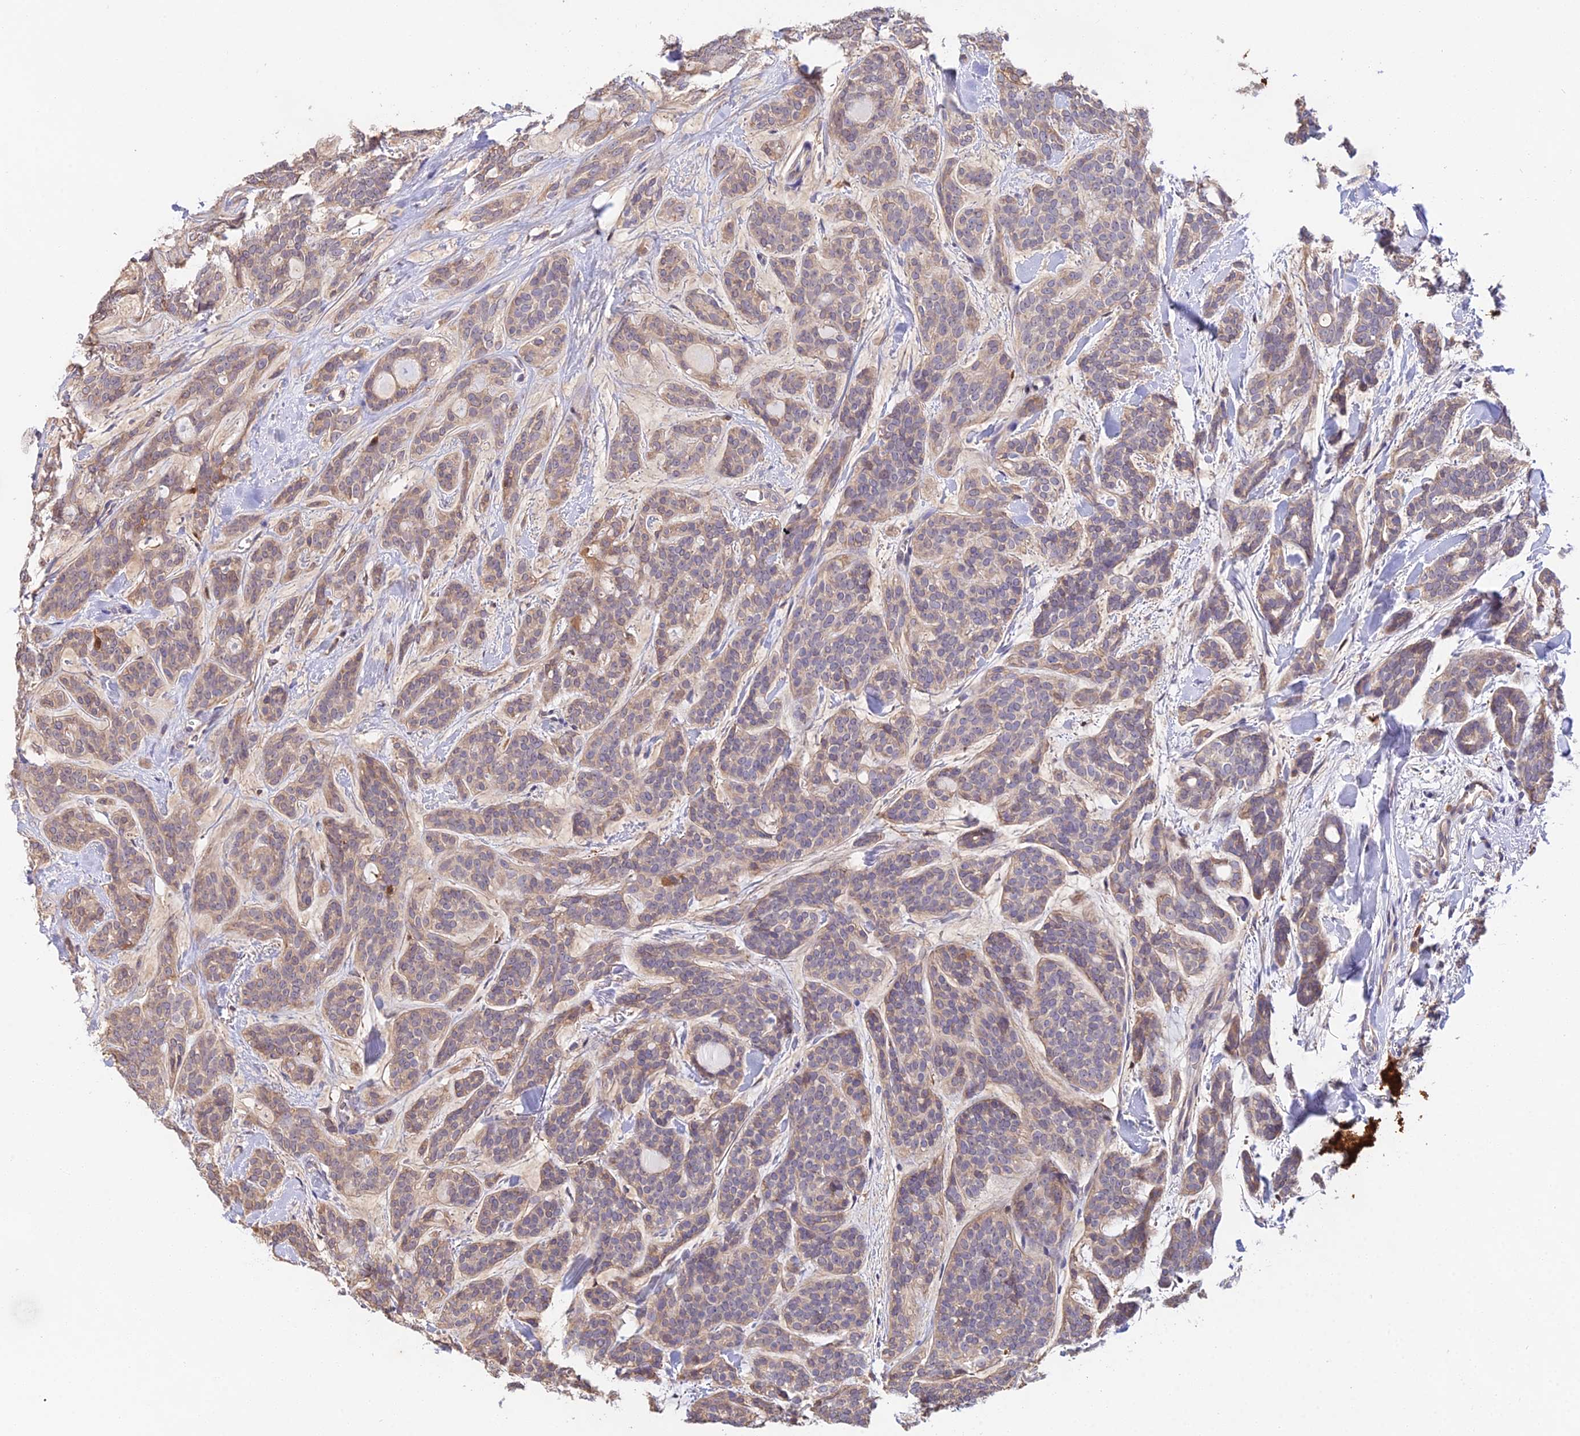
{"staining": {"intensity": "weak", "quantity": "25%-75%", "location": "cytoplasmic/membranous"}, "tissue": "head and neck cancer", "cell_type": "Tumor cells", "image_type": "cancer", "snomed": [{"axis": "morphology", "description": "Adenocarcinoma, NOS"}, {"axis": "topography", "description": "Head-Neck"}], "caption": "Immunohistochemical staining of human head and neck cancer demonstrates low levels of weak cytoplasmic/membranous positivity in approximately 25%-75% of tumor cells.", "gene": "FBP1", "patient": {"sex": "male", "age": 66}}